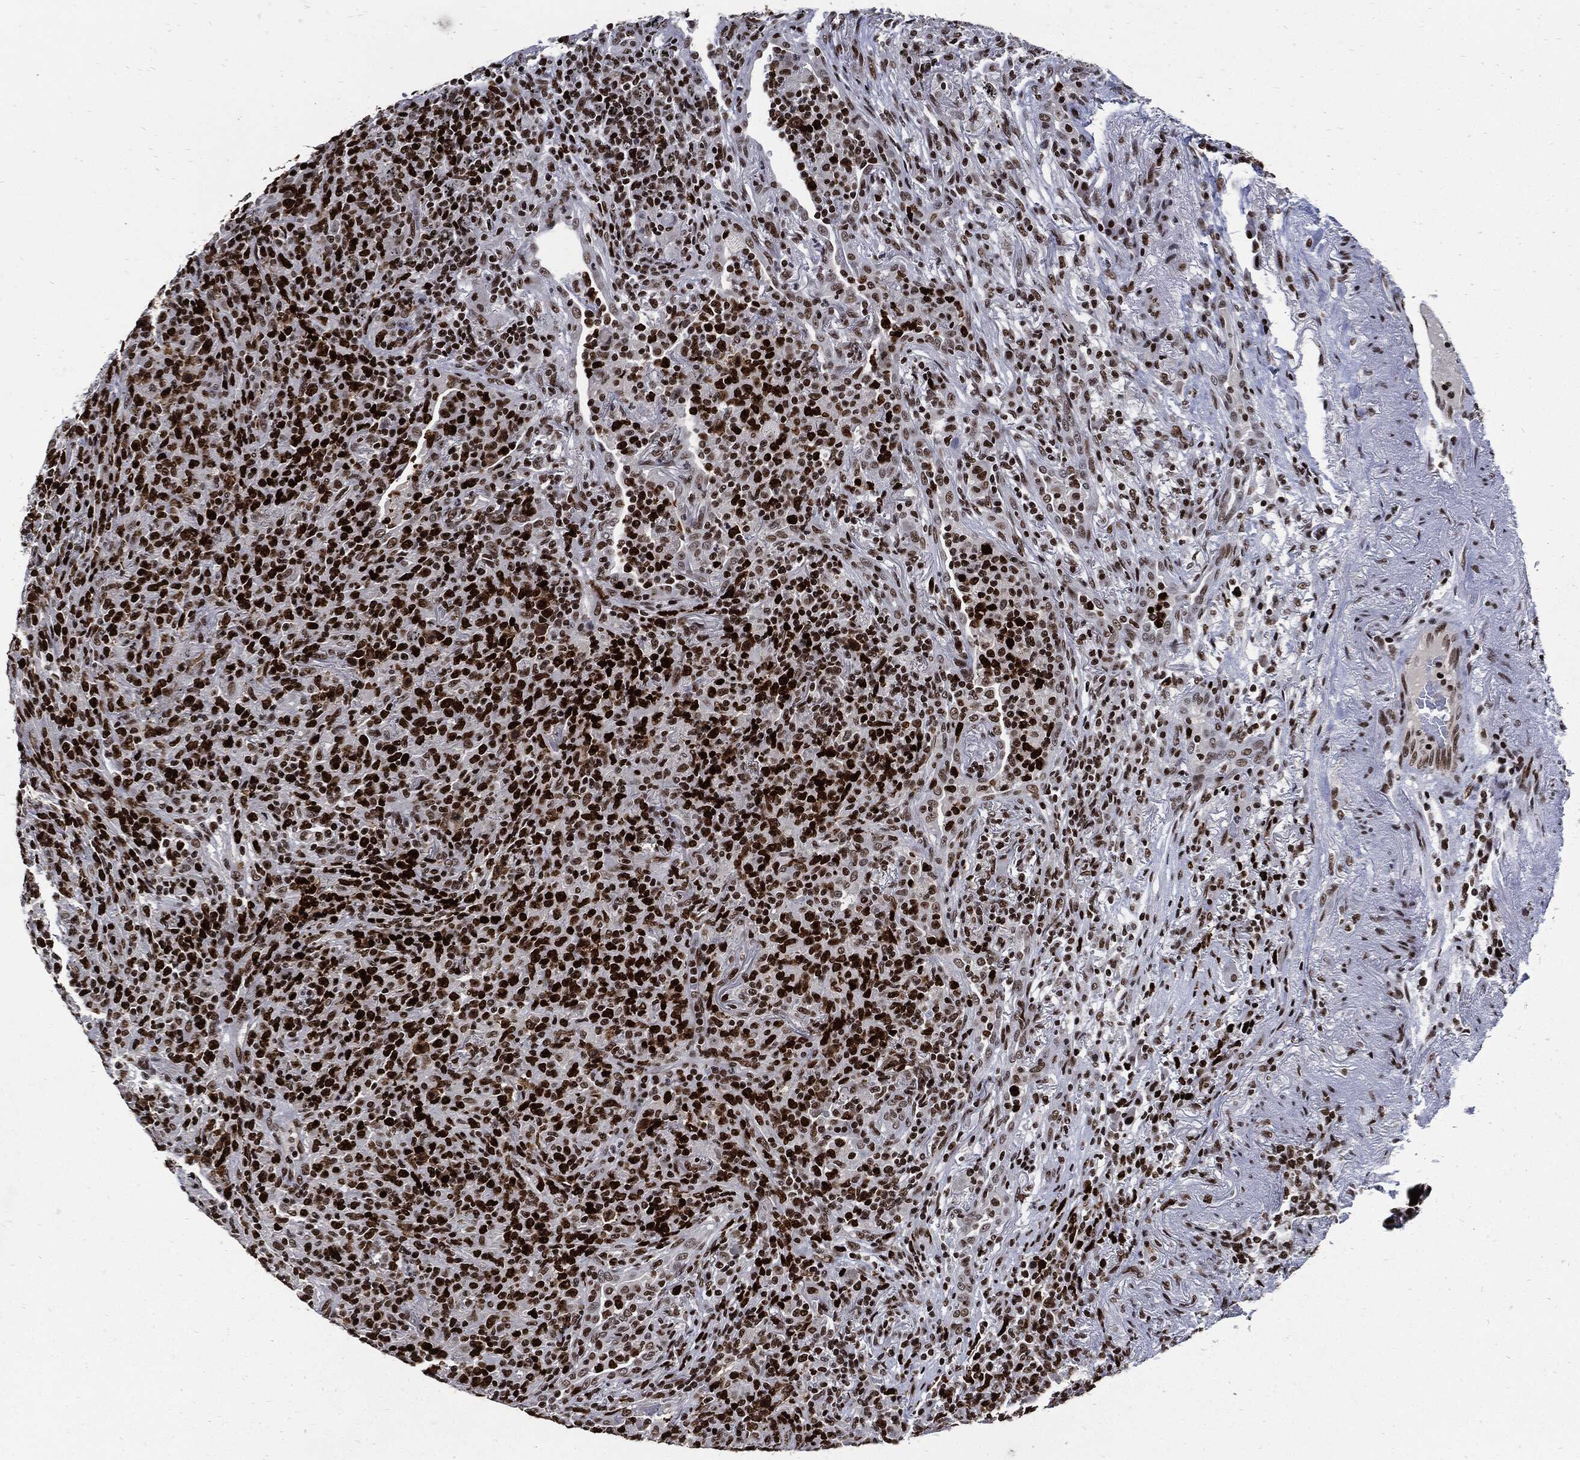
{"staining": {"intensity": "strong", "quantity": ">75%", "location": "nuclear"}, "tissue": "lymphoma", "cell_type": "Tumor cells", "image_type": "cancer", "snomed": [{"axis": "morphology", "description": "Malignant lymphoma, non-Hodgkin's type, High grade"}, {"axis": "topography", "description": "Lung"}], "caption": "Protein staining reveals strong nuclear expression in approximately >75% of tumor cells in malignant lymphoma, non-Hodgkin's type (high-grade).", "gene": "TERF2", "patient": {"sex": "male", "age": 79}}